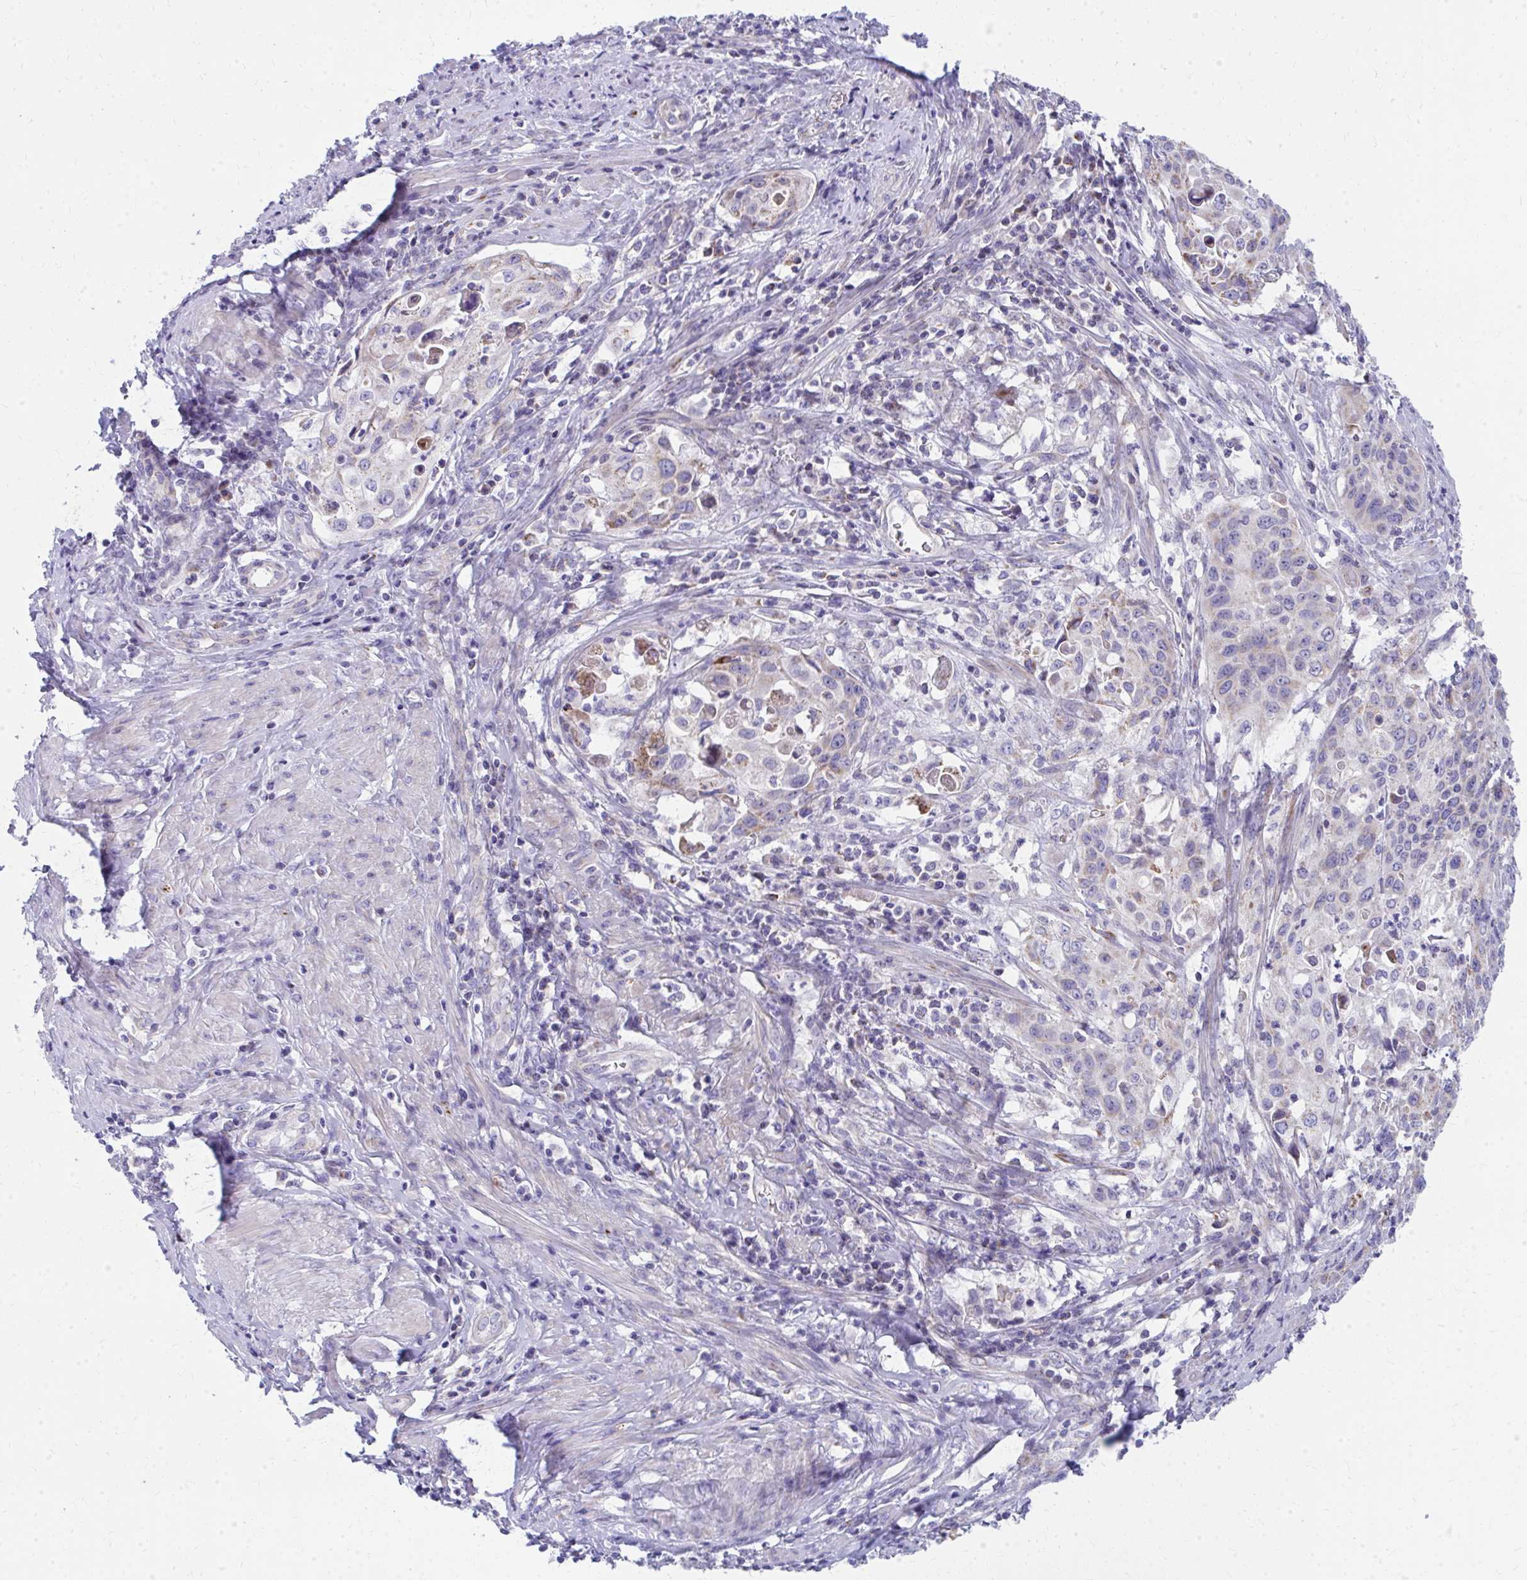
{"staining": {"intensity": "weak", "quantity": "25%-75%", "location": "cytoplasmic/membranous"}, "tissue": "cervical cancer", "cell_type": "Tumor cells", "image_type": "cancer", "snomed": [{"axis": "morphology", "description": "Squamous cell carcinoma, NOS"}, {"axis": "topography", "description": "Cervix"}], "caption": "Weak cytoplasmic/membranous staining is seen in about 25%-75% of tumor cells in cervical cancer (squamous cell carcinoma).", "gene": "IL37", "patient": {"sex": "female", "age": 65}}